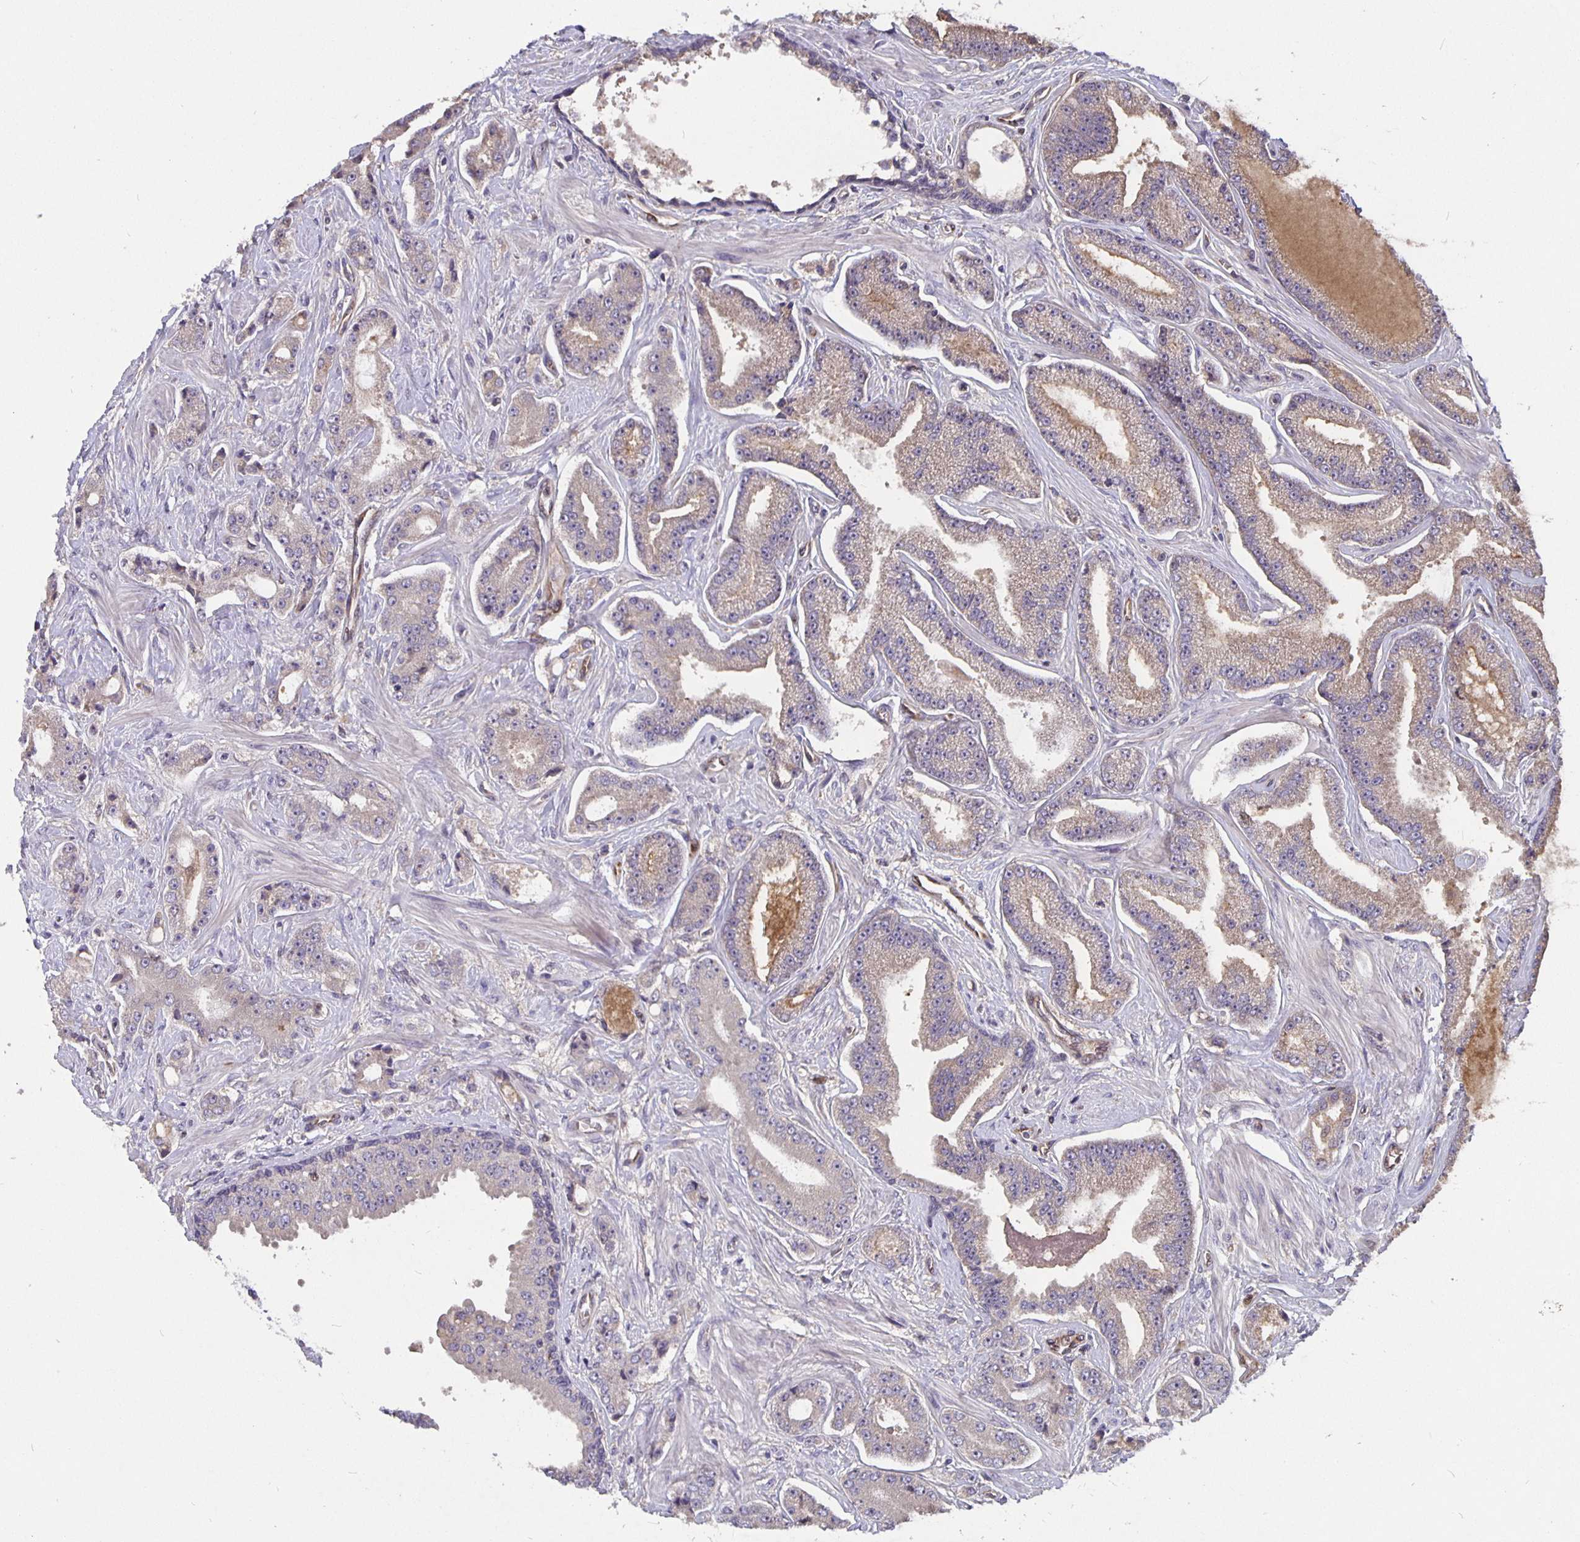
{"staining": {"intensity": "weak", "quantity": "25%-75%", "location": "cytoplasmic/membranous"}, "tissue": "prostate cancer", "cell_type": "Tumor cells", "image_type": "cancer", "snomed": [{"axis": "morphology", "description": "Adenocarcinoma, Low grade"}, {"axis": "topography", "description": "Prostate"}], "caption": "This is a histology image of immunohistochemistry staining of prostate cancer, which shows weak expression in the cytoplasmic/membranous of tumor cells.", "gene": "NOG", "patient": {"sex": "male", "age": 55}}